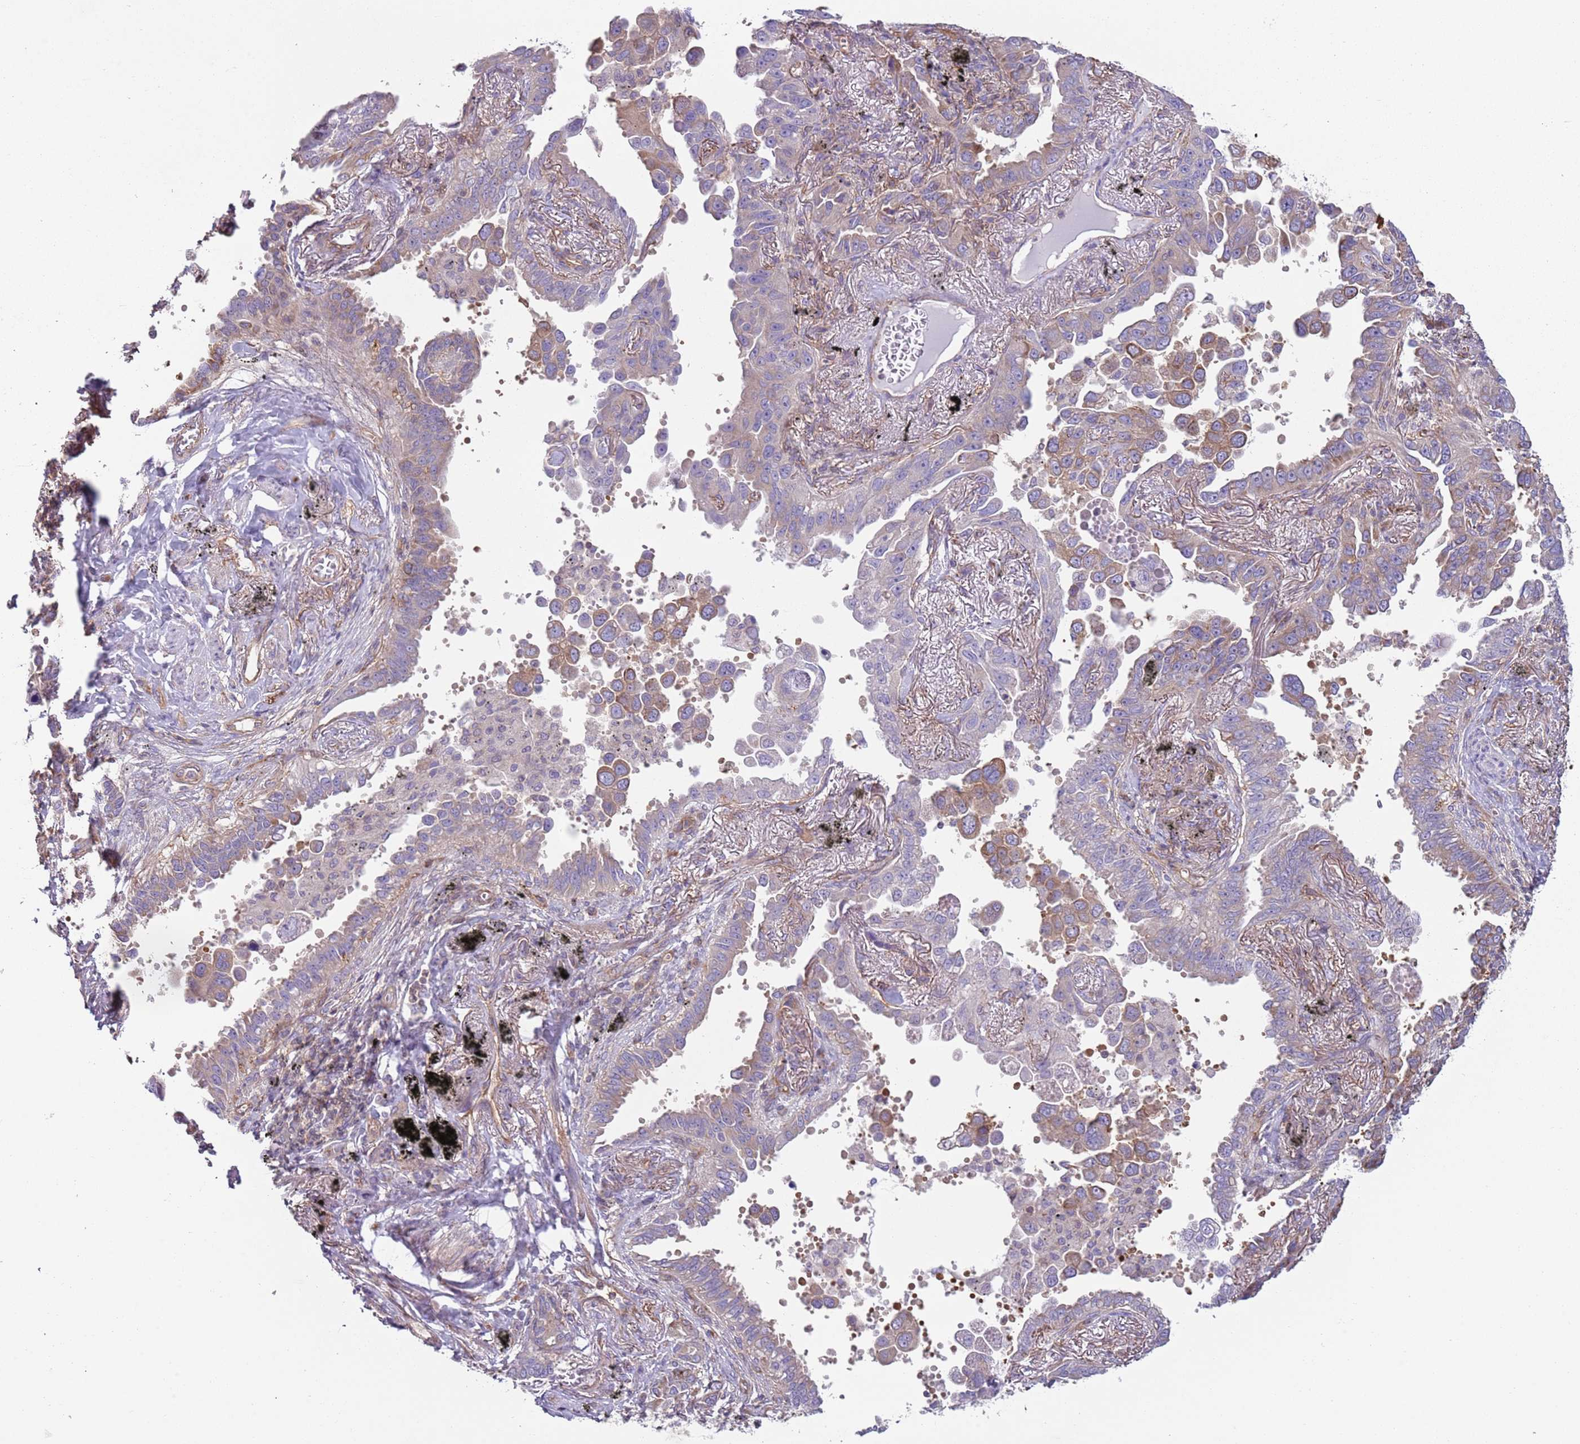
{"staining": {"intensity": "moderate", "quantity": "<25%", "location": "cytoplasmic/membranous"}, "tissue": "lung cancer", "cell_type": "Tumor cells", "image_type": "cancer", "snomed": [{"axis": "morphology", "description": "Adenocarcinoma, NOS"}, {"axis": "topography", "description": "Lung"}], "caption": "The photomicrograph exhibits immunohistochemical staining of lung cancer (adenocarcinoma). There is moderate cytoplasmic/membranous expression is identified in approximately <25% of tumor cells.", "gene": "GNAI3", "patient": {"sex": "male", "age": 67}}